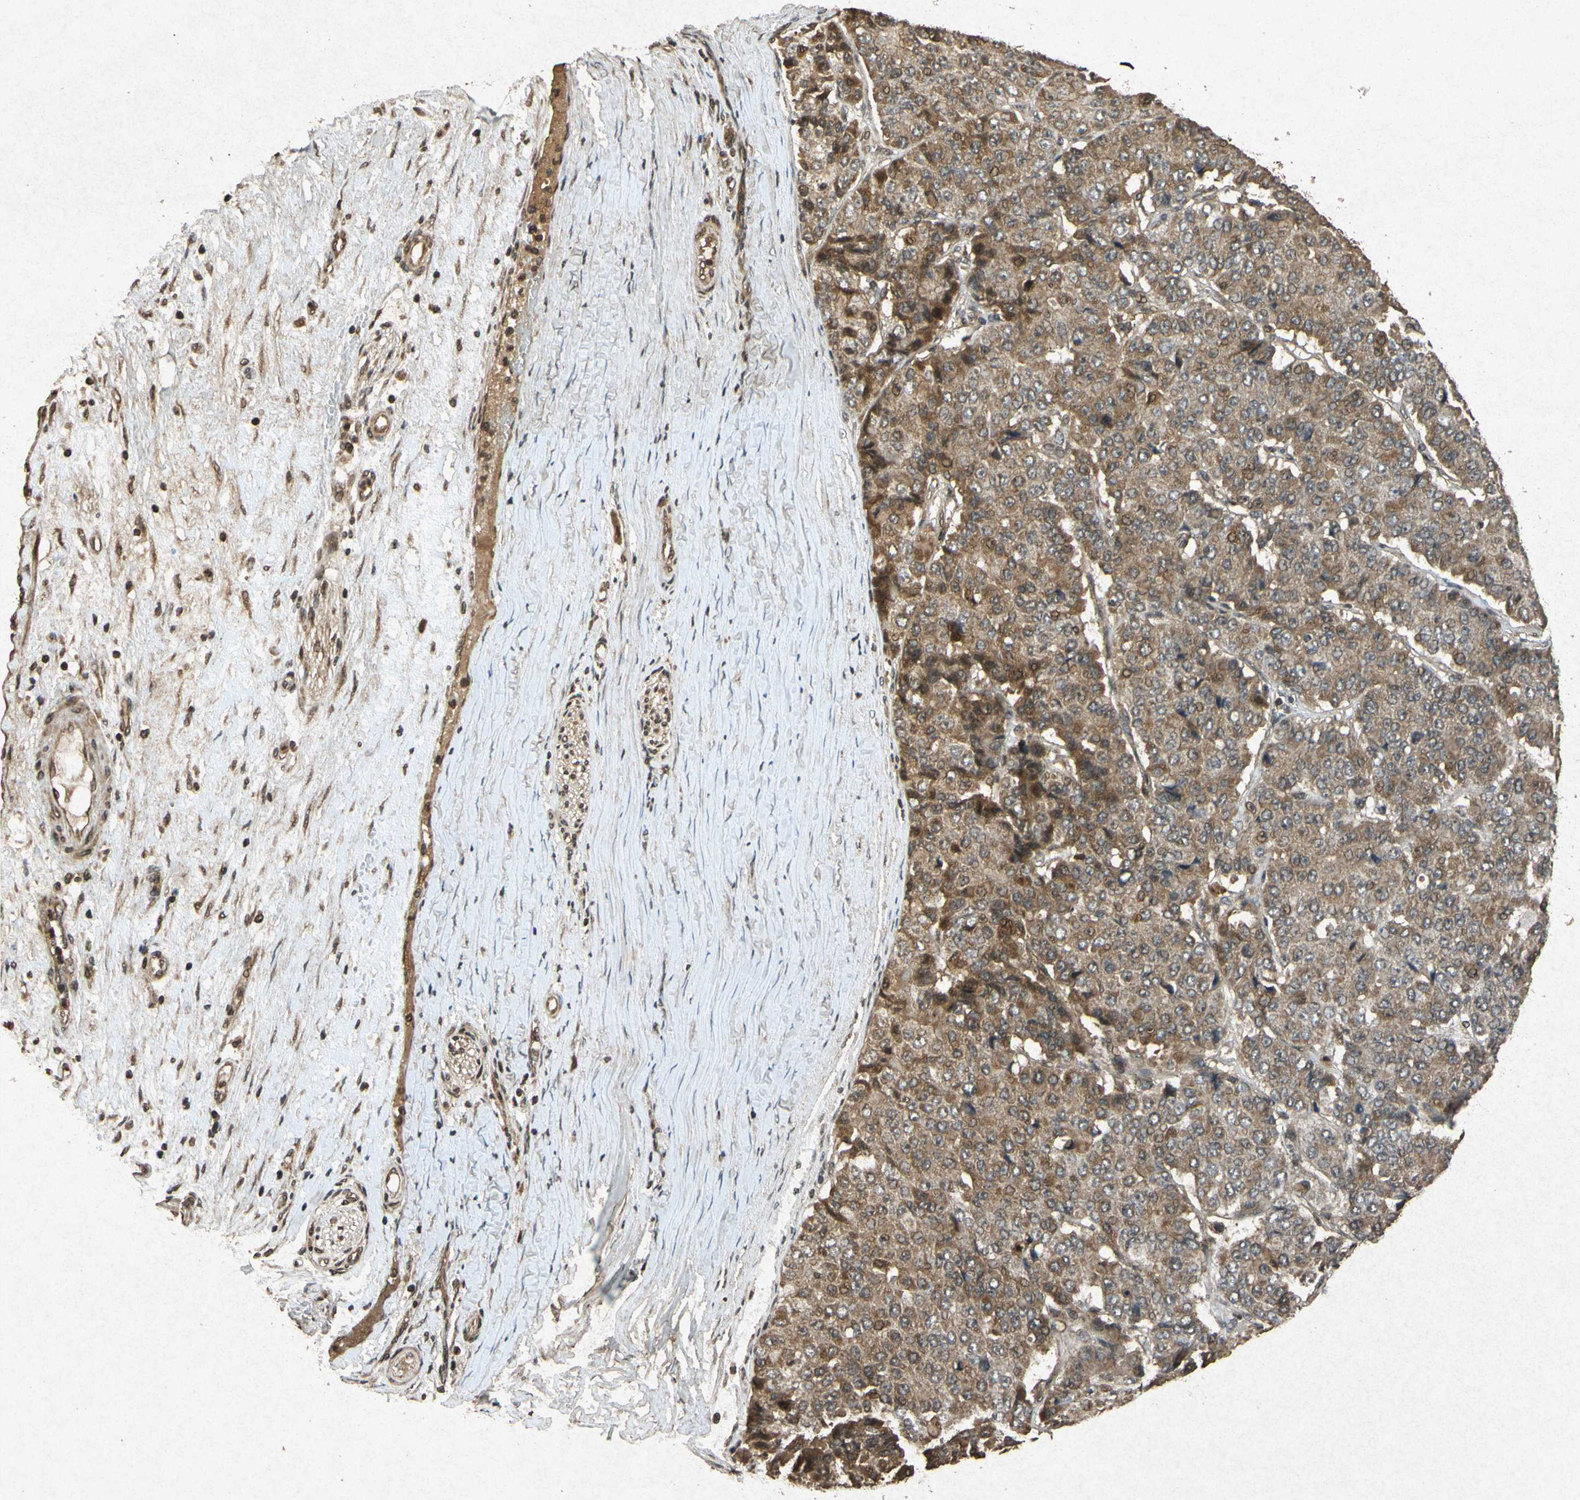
{"staining": {"intensity": "moderate", "quantity": ">75%", "location": "cytoplasmic/membranous"}, "tissue": "pancreatic cancer", "cell_type": "Tumor cells", "image_type": "cancer", "snomed": [{"axis": "morphology", "description": "Adenocarcinoma, NOS"}, {"axis": "topography", "description": "Pancreas"}], "caption": "Protein staining of pancreatic cancer (adenocarcinoma) tissue demonstrates moderate cytoplasmic/membranous expression in about >75% of tumor cells.", "gene": "ATP6V1H", "patient": {"sex": "male", "age": 50}}